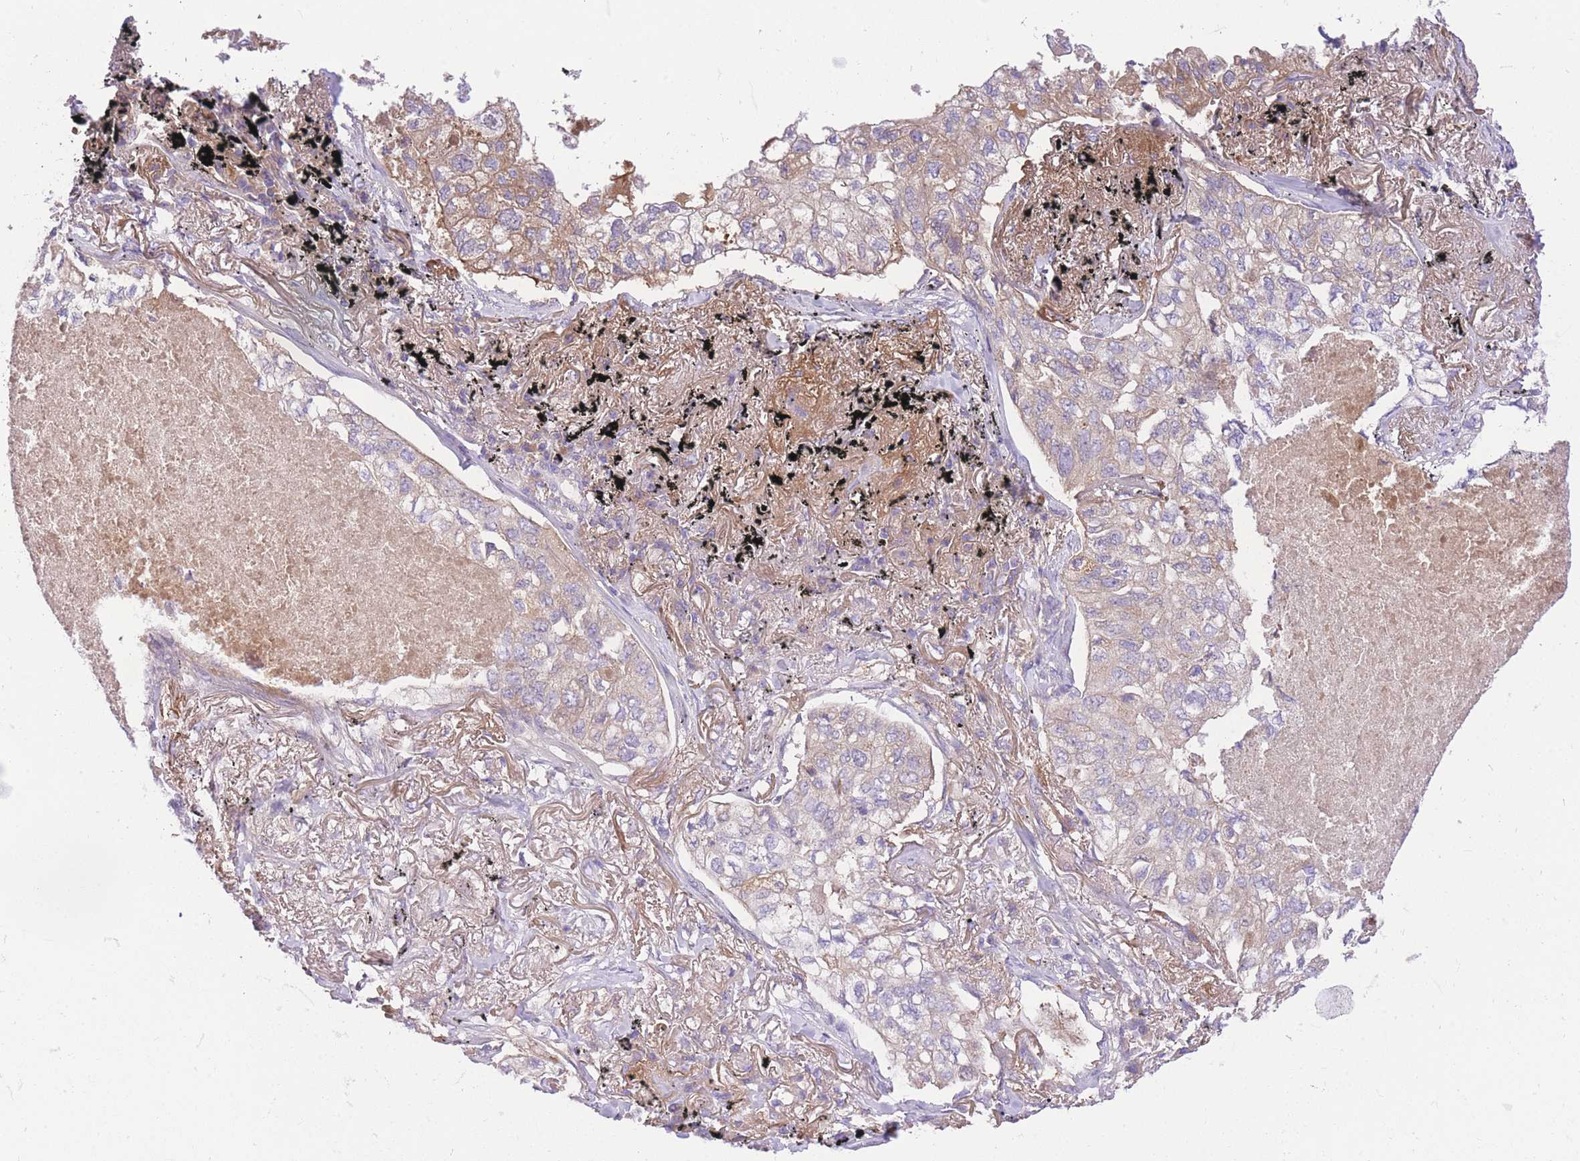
{"staining": {"intensity": "weak", "quantity": "25%-75%", "location": "cytoplasmic/membranous"}, "tissue": "lung cancer", "cell_type": "Tumor cells", "image_type": "cancer", "snomed": [{"axis": "morphology", "description": "Adenocarcinoma, NOS"}, {"axis": "topography", "description": "Lung"}], "caption": "Brown immunohistochemical staining in adenocarcinoma (lung) exhibits weak cytoplasmic/membranous staining in approximately 25%-75% of tumor cells.", "gene": "LIPH", "patient": {"sex": "male", "age": 65}}